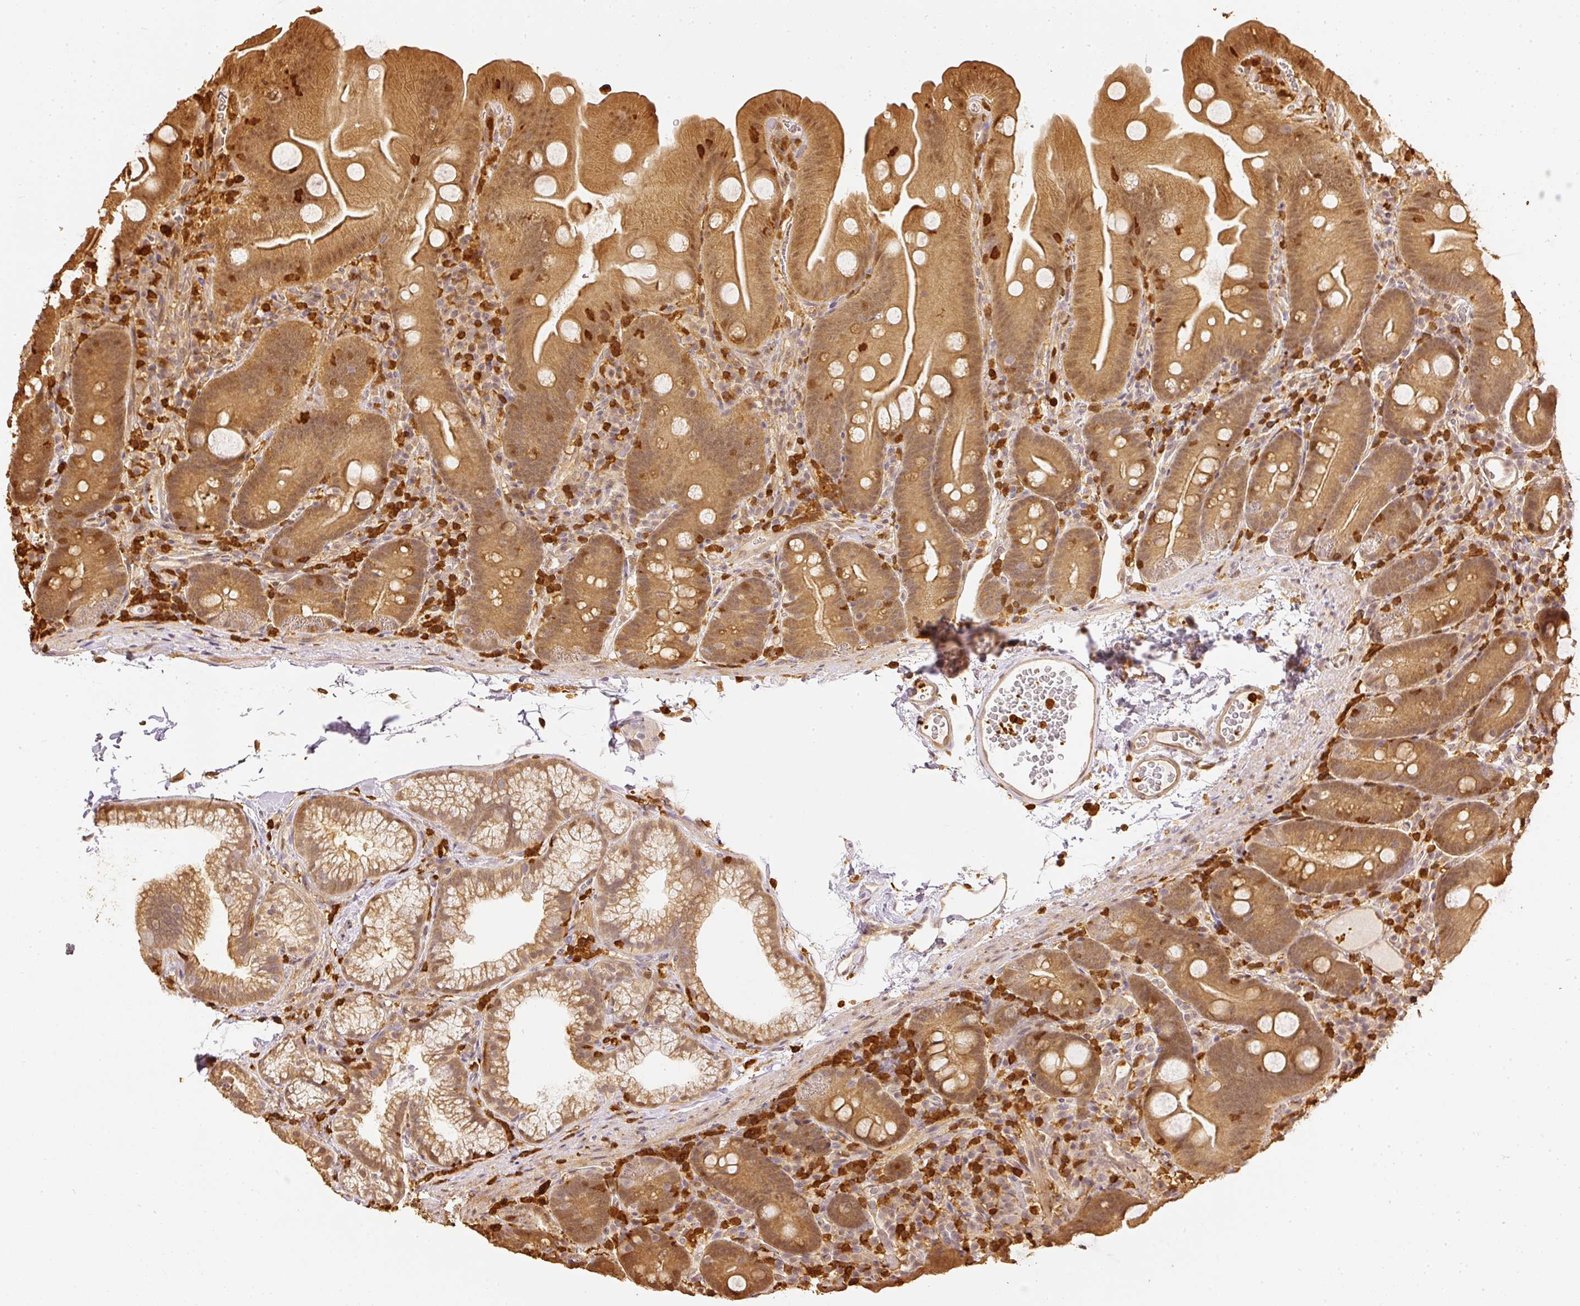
{"staining": {"intensity": "moderate", "quantity": ">75%", "location": "cytoplasmic/membranous,nuclear"}, "tissue": "small intestine", "cell_type": "Glandular cells", "image_type": "normal", "snomed": [{"axis": "morphology", "description": "Normal tissue, NOS"}, {"axis": "topography", "description": "Small intestine"}], "caption": "Moderate cytoplasmic/membranous,nuclear expression is identified in about >75% of glandular cells in unremarkable small intestine. Nuclei are stained in blue.", "gene": "PFN1", "patient": {"sex": "female", "age": 68}}